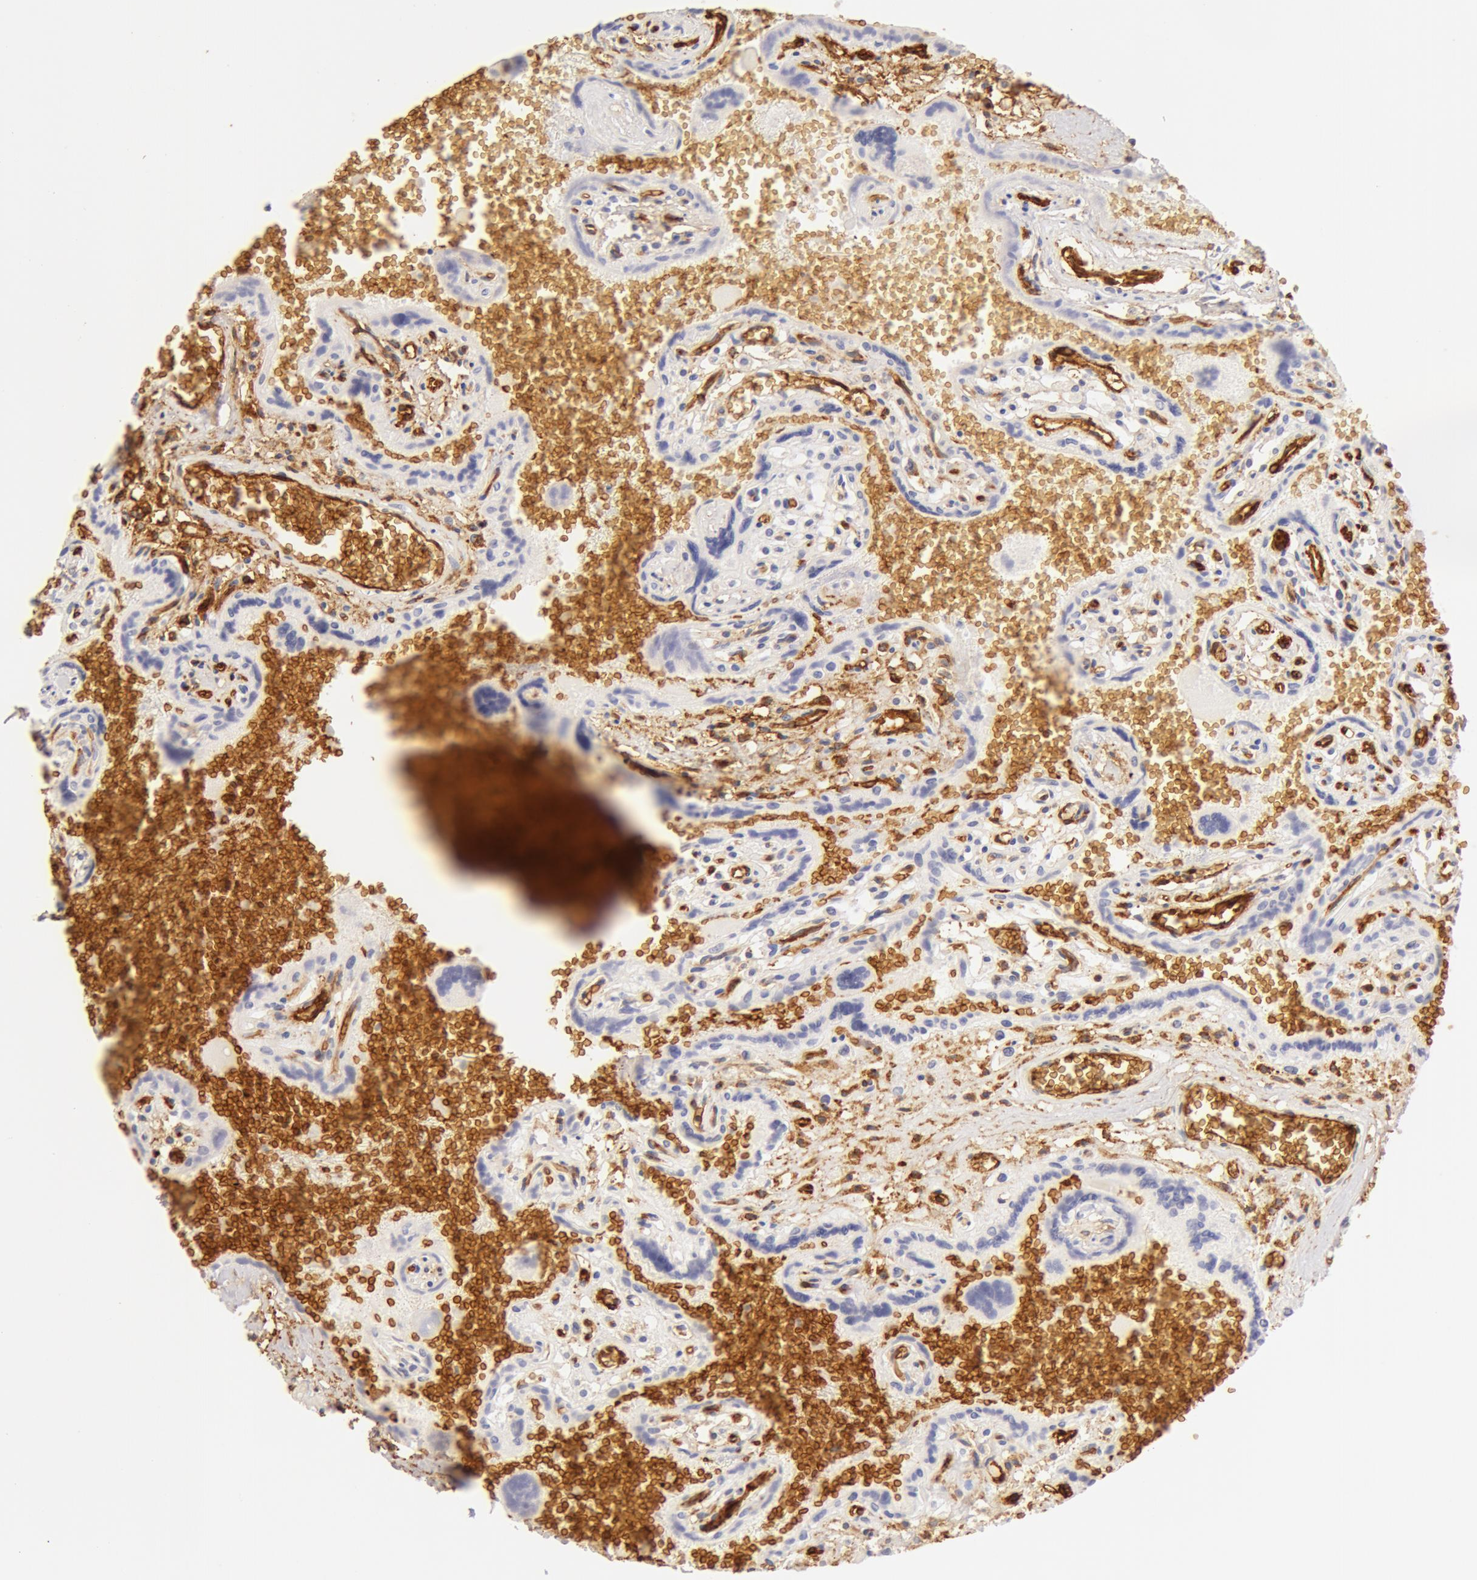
{"staining": {"intensity": "negative", "quantity": "none", "location": "none"}, "tissue": "placenta", "cell_type": "Trophoblastic cells", "image_type": "normal", "snomed": [{"axis": "morphology", "description": "Normal tissue, NOS"}, {"axis": "topography", "description": "Placenta"}], "caption": "Immunohistochemistry image of unremarkable placenta stained for a protein (brown), which shows no expression in trophoblastic cells. (DAB IHC visualized using brightfield microscopy, high magnification).", "gene": "AQP1", "patient": {"sex": "female", "age": 40}}